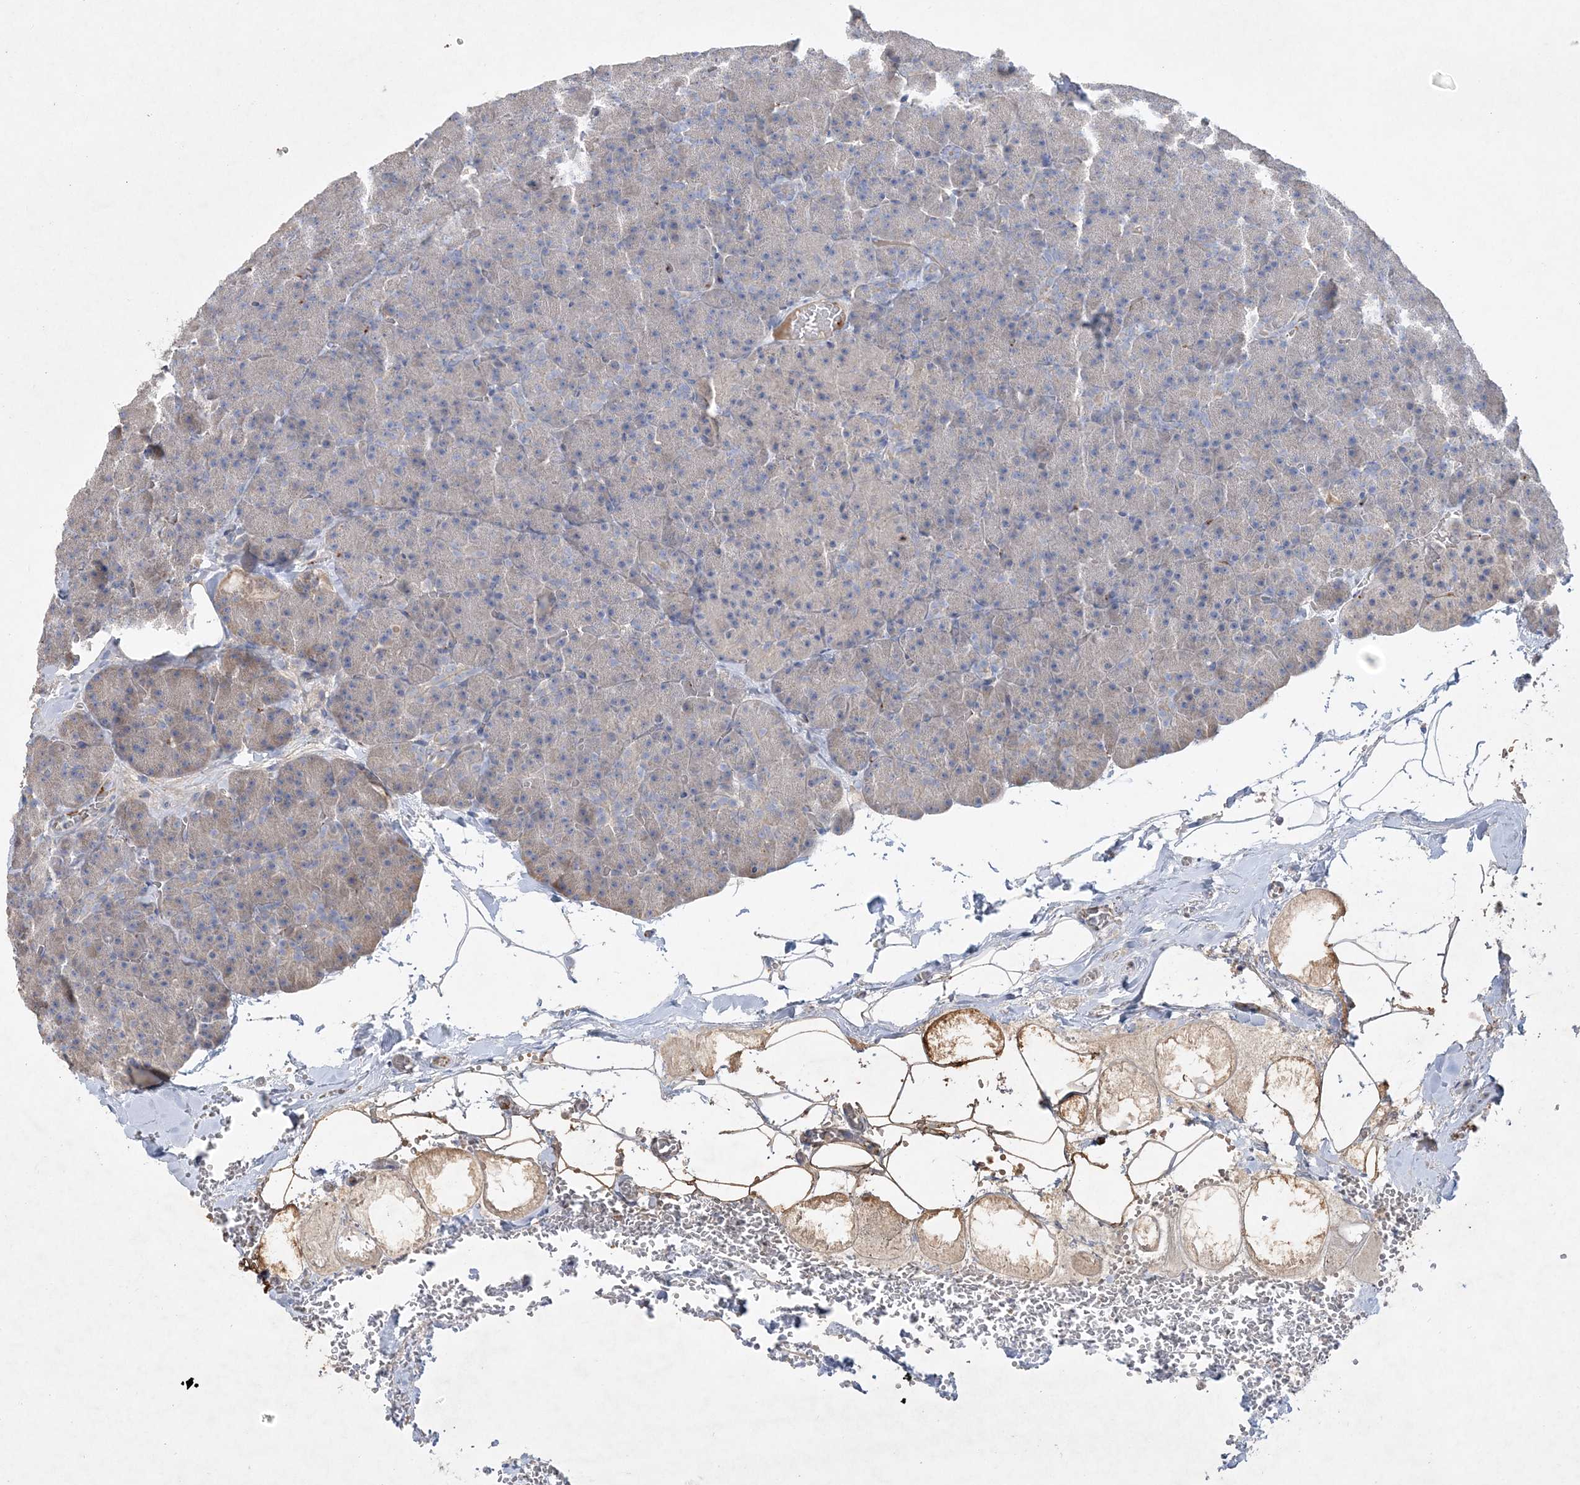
{"staining": {"intensity": "moderate", "quantity": "<25%", "location": "cytoplasmic/membranous"}, "tissue": "pancreas", "cell_type": "Exocrine glandular cells", "image_type": "normal", "snomed": [{"axis": "morphology", "description": "Normal tissue, NOS"}, {"axis": "morphology", "description": "Carcinoid, malignant, NOS"}, {"axis": "topography", "description": "Pancreas"}], "caption": "Pancreas stained for a protein (brown) exhibits moderate cytoplasmic/membranous positive expression in approximately <25% of exocrine glandular cells.", "gene": "ADCK2", "patient": {"sex": "female", "age": 35}}